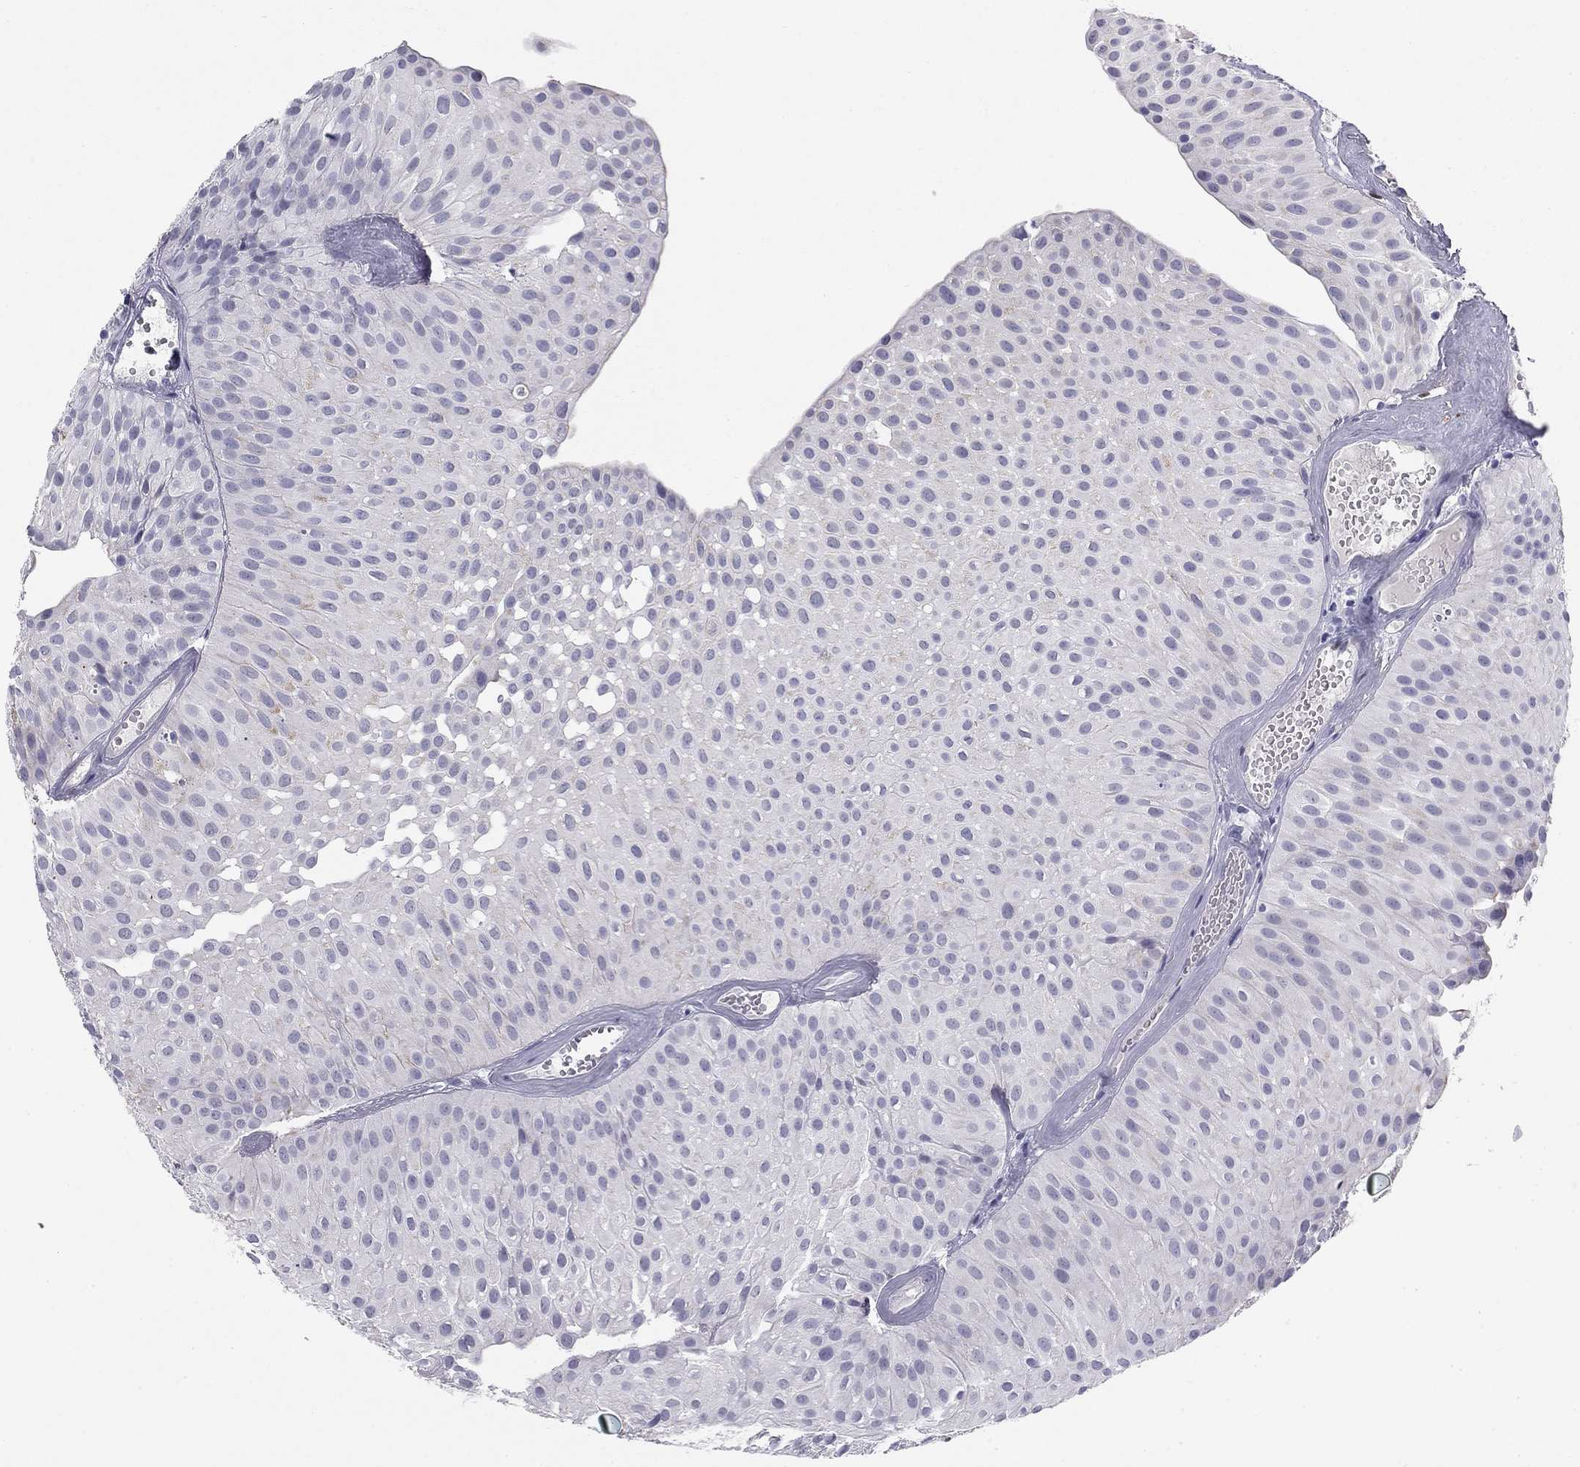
{"staining": {"intensity": "negative", "quantity": "none", "location": "none"}, "tissue": "urothelial cancer", "cell_type": "Tumor cells", "image_type": "cancer", "snomed": [{"axis": "morphology", "description": "Urothelial carcinoma, Low grade"}, {"axis": "topography", "description": "Urinary bladder"}], "caption": "The micrograph shows no staining of tumor cells in urothelial cancer. The staining was performed using DAB (3,3'-diaminobenzidine) to visualize the protein expression in brown, while the nuclei were stained in blue with hematoxylin (Magnification: 20x).", "gene": "TFAP2B", "patient": {"sex": "male", "age": 64}}